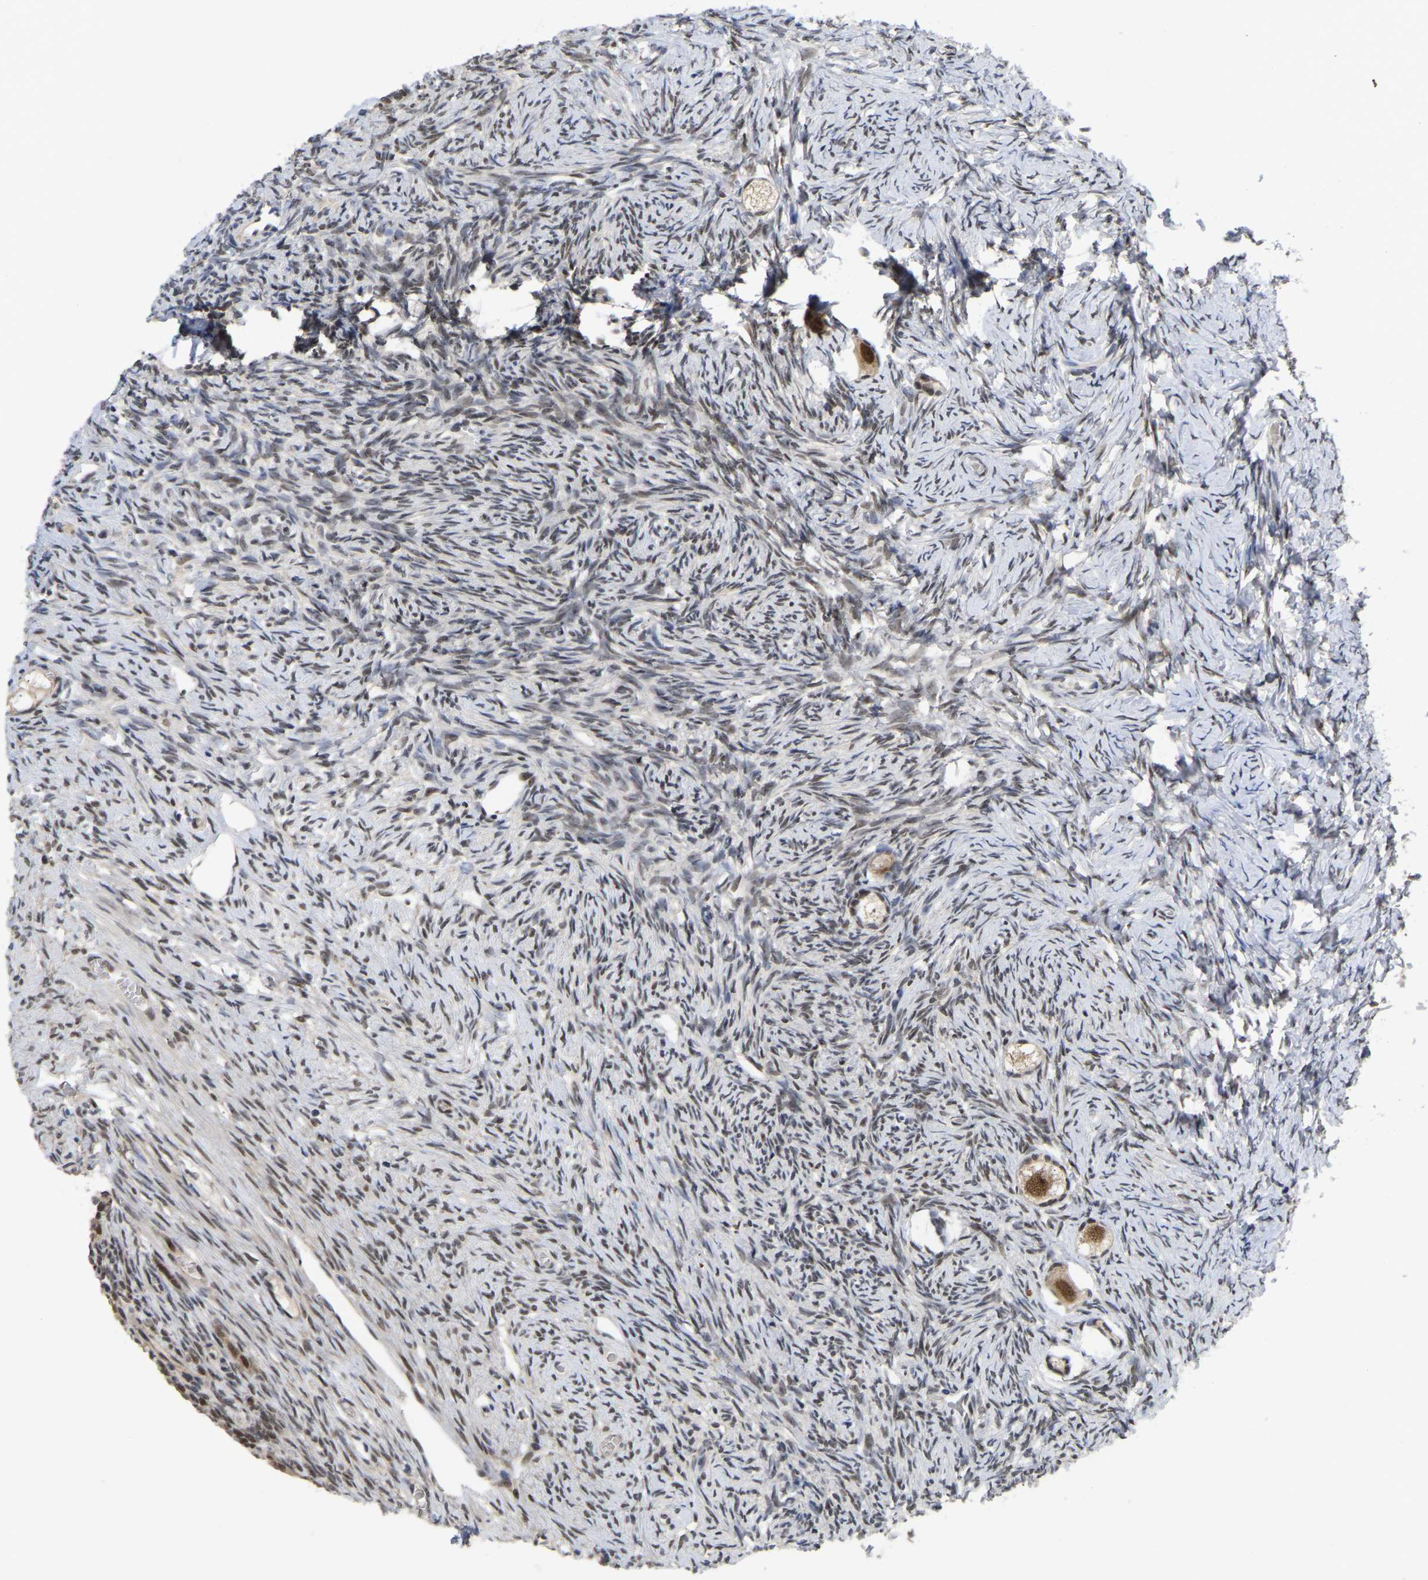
{"staining": {"intensity": "moderate", "quantity": ">75%", "location": "nuclear"}, "tissue": "ovary", "cell_type": "Follicle cells", "image_type": "normal", "snomed": [{"axis": "morphology", "description": "Normal tissue, NOS"}, {"axis": "topography", "description": "Ovary"}], "caption": "A photomicrograph showing moderate nuclear staining in approximately >75% of follicle cells in unremarkable ovary, as visualized by brown immunohistochemical staining.", "gene": "NLE1", "patient": {"sex": "female", "age": 27}}